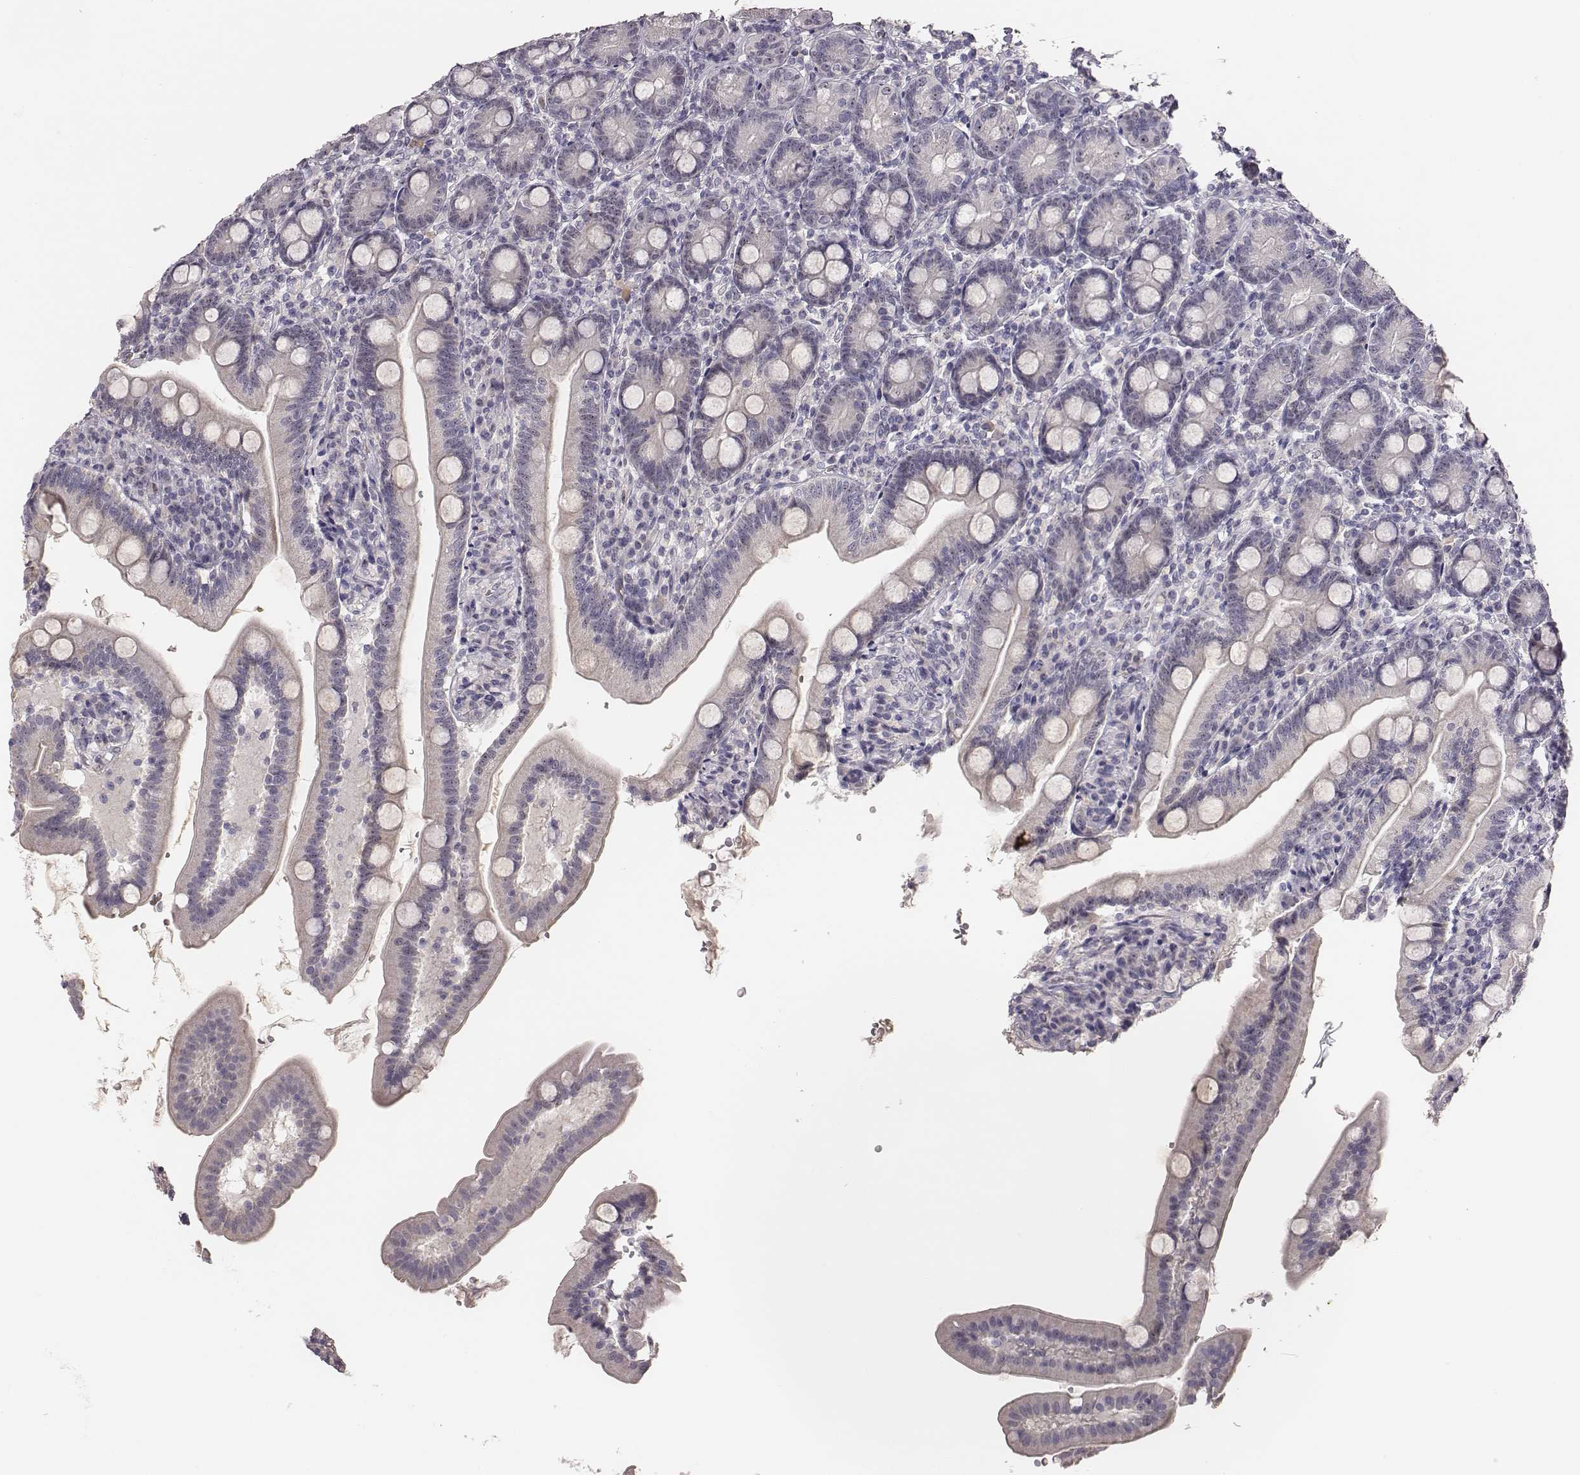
{"staining": {"intensity": "moderate", "quantity": "25%-75%", "location": "nuclear"}, "tissue": "duodenum", "cell_type": "Glandular cells", "image_type": "normal", "snomed": [{"axis": "morphology", "description": "Normal tissue, NOS"}, {"axis": "topography", "description": "Duodenum"}], "caption": "IHC histopathology image of normal duodenum stained for a protein (brown), which shows medium levels of moderate nuclear positivity in approximately 25%-75% of glandular cells.", "gene": "NIFK", "patient": {"sex": "female", "age": 67}}